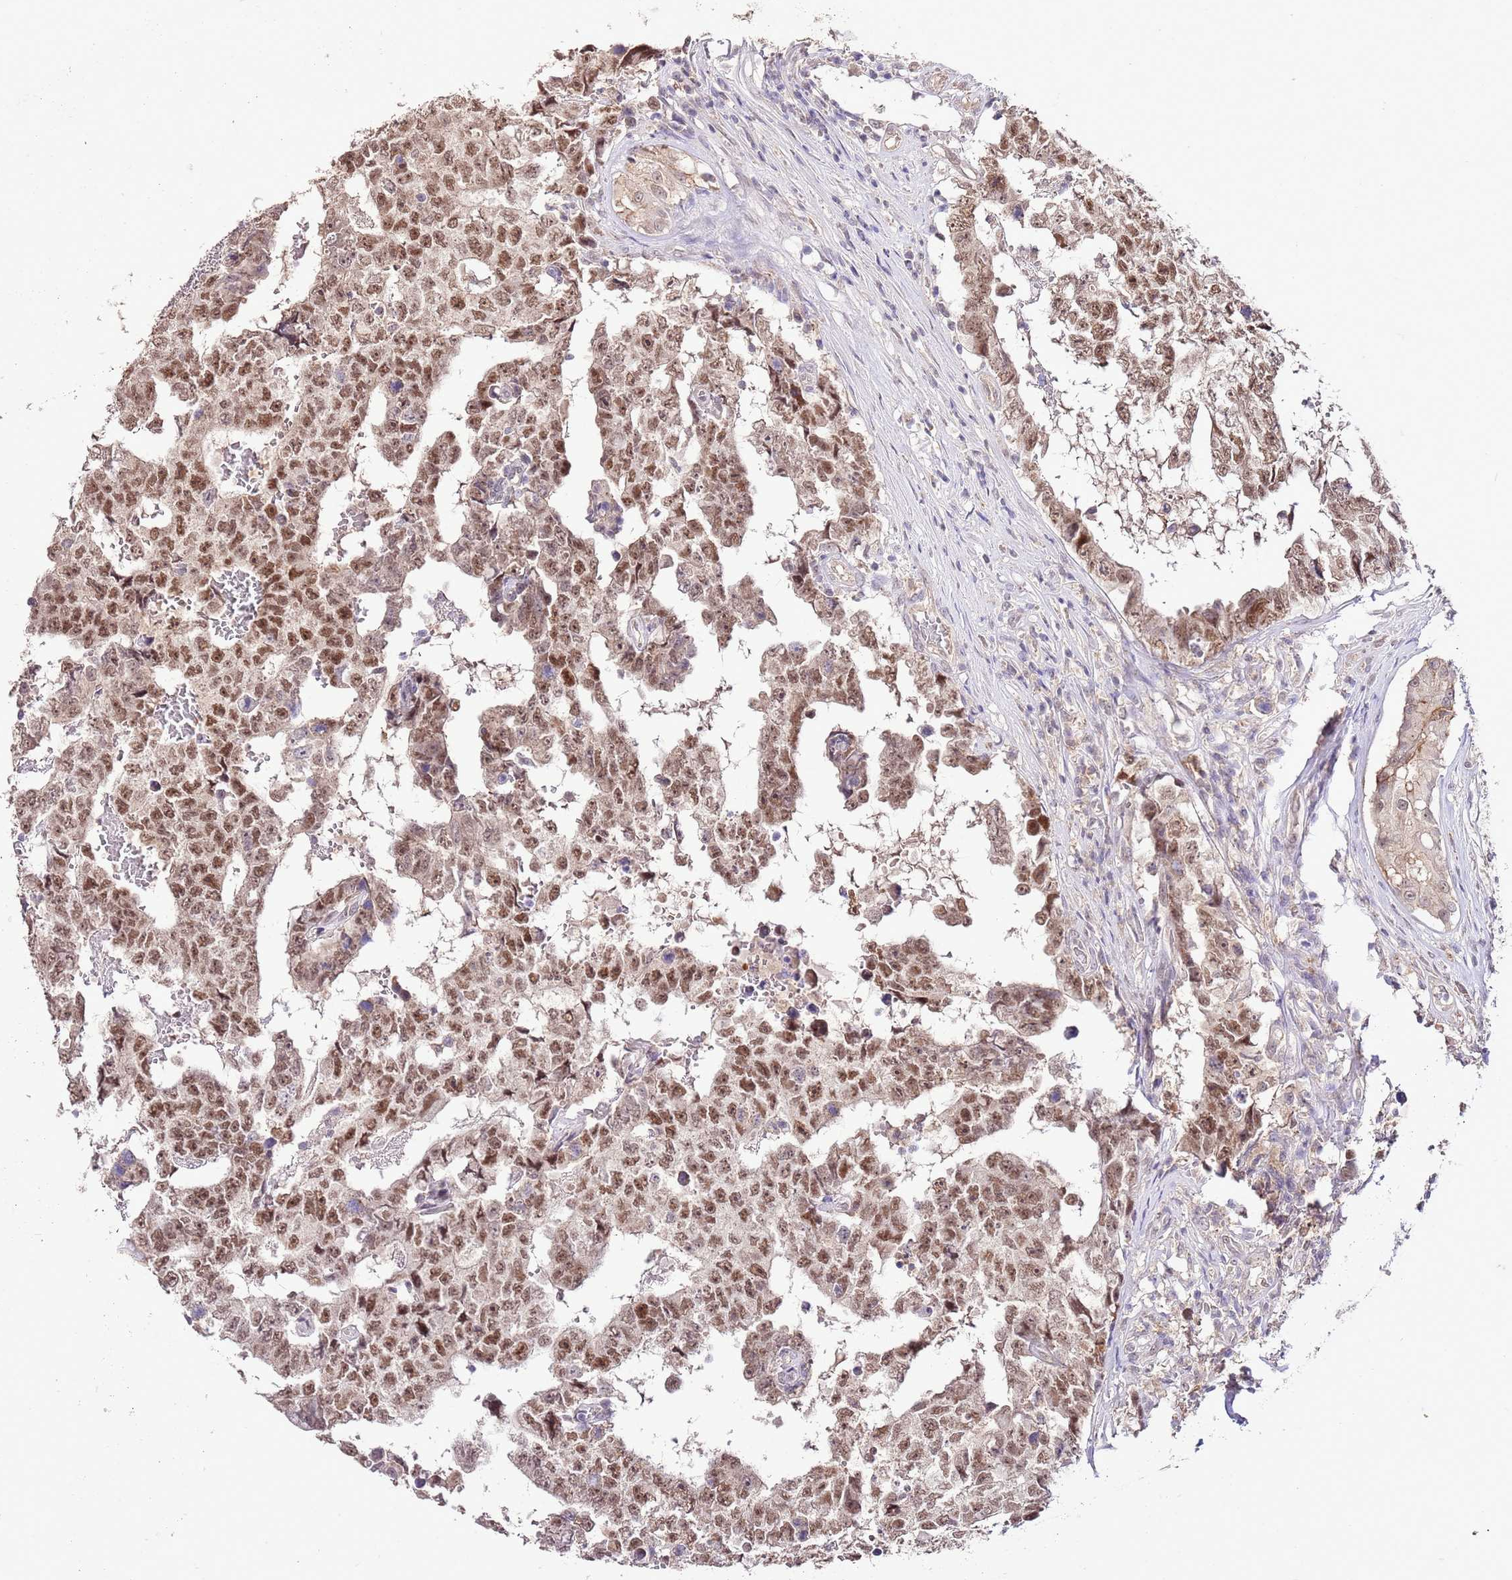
{"staining": {"intensity": "moderate", "quantity": ">75%", "location": "nuclear"}, "tissue": "testis cancer", "cell_type": "Tumor cells", "image_type": "cancer", "snomed": [{"axis": "morphology", "description": "Carcinoma, Embryonal, NOS"}, {"axis": "topography", "description": "Testis"}], "caption": "Embryonal carcinoma (testis) stained with DAB immunohistochemistry exhibits medium levels of moderate nuclear expression in approximately >75% of tumor cells.", "gene": "IZUMO4", "patient": {"sex": "male", "age": 25}}